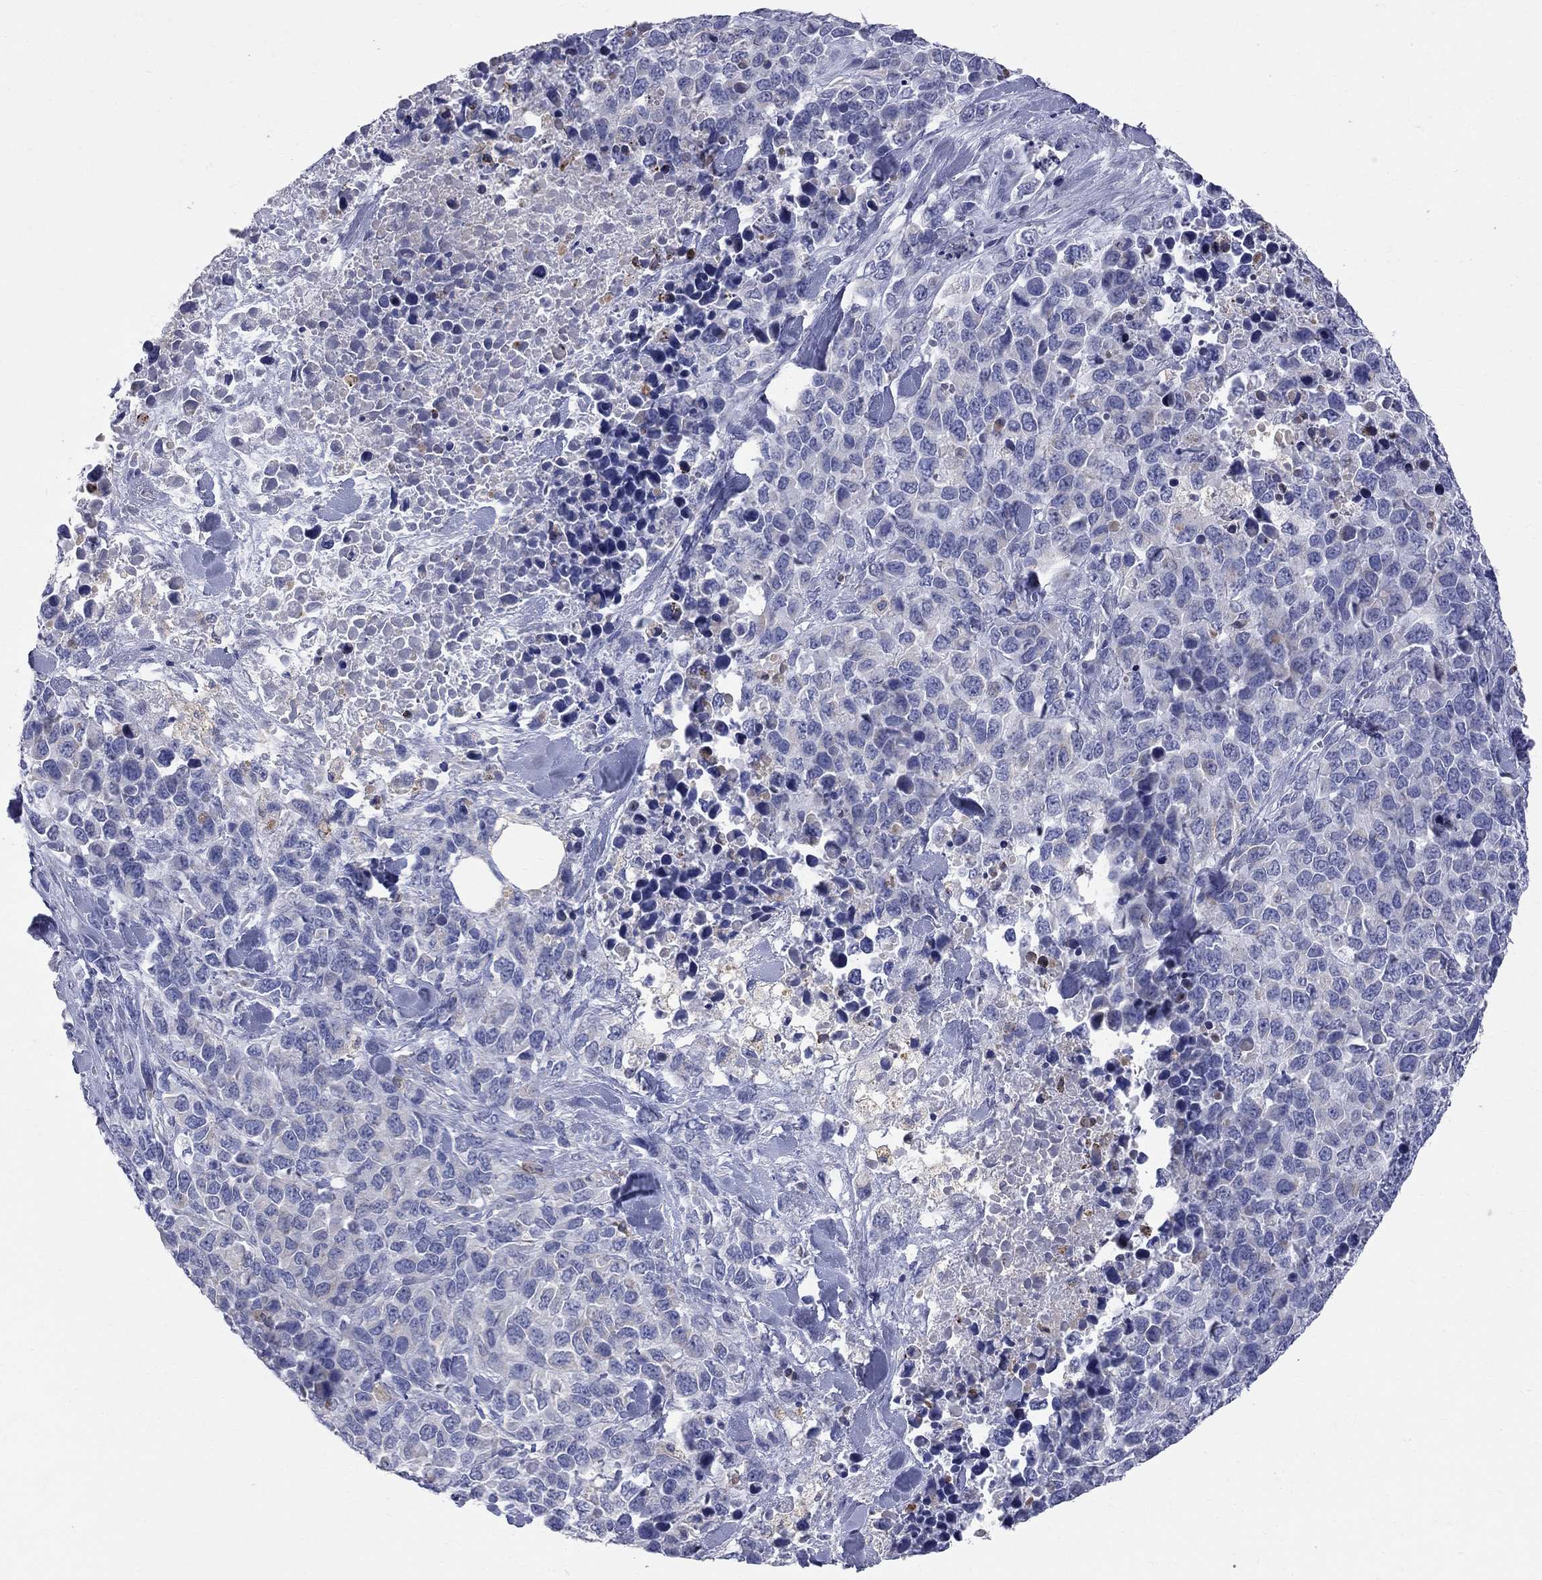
{"staining": {"intensity": "negative", "quantity": "none", "location": "none"}, "tissue": "melanoma", "cell_type": "Tumor cells", "image_type": "cancer", "snomed": [{"axis": "morphology", "description": "Malignant melanoma, Metastatic site"}, {"axis": "topography", "description": "Skin"}], "caption": "Immunohistochemistry (IHC) of human melanoma demonstrates no expression in tumor cells.", "gene": "ACSL1", "patient": {"sex": "male", "age": 84}}